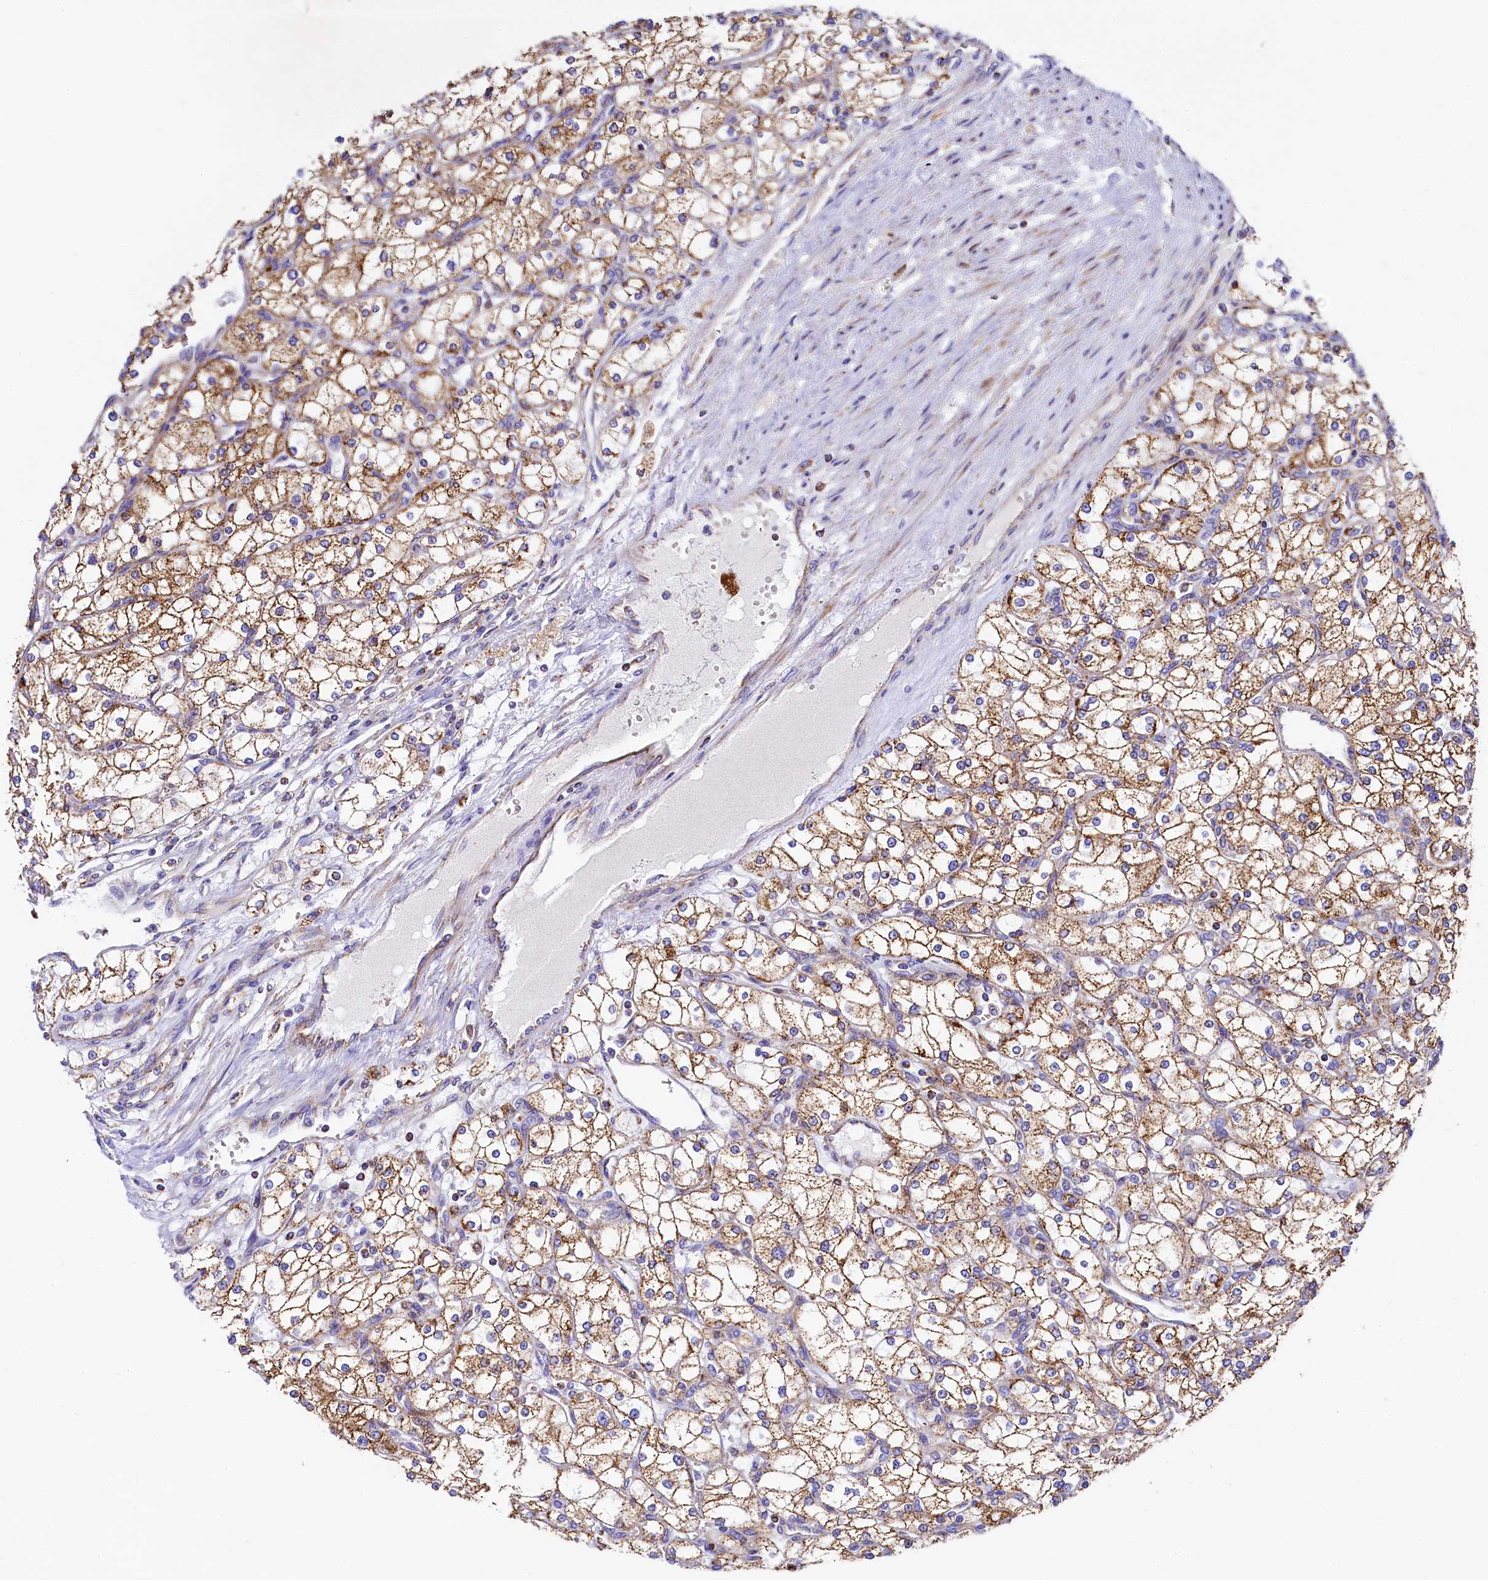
{"staining": {"intensity": "moderate", "quantity": ">75%", "location": "cytoplasmic/membranous"}, "tissue": "renal cancer", "cell_type": "Tumor cells", "image_type": "cancer", "snomed": [{"axis": "morphology", "description": "Adenocarcinoma, NOS"}, {"axis": "topography", "description": "Kidney"}], "caption": "Brown immunohistochemical staining in human adenocarcinoma (renal) exhibits moderate cytoplasmic/membranous staining in approximately >75% of tumor cells.", "gene": "CLYBL", "patient": {"sex": "male", "age": 80}}